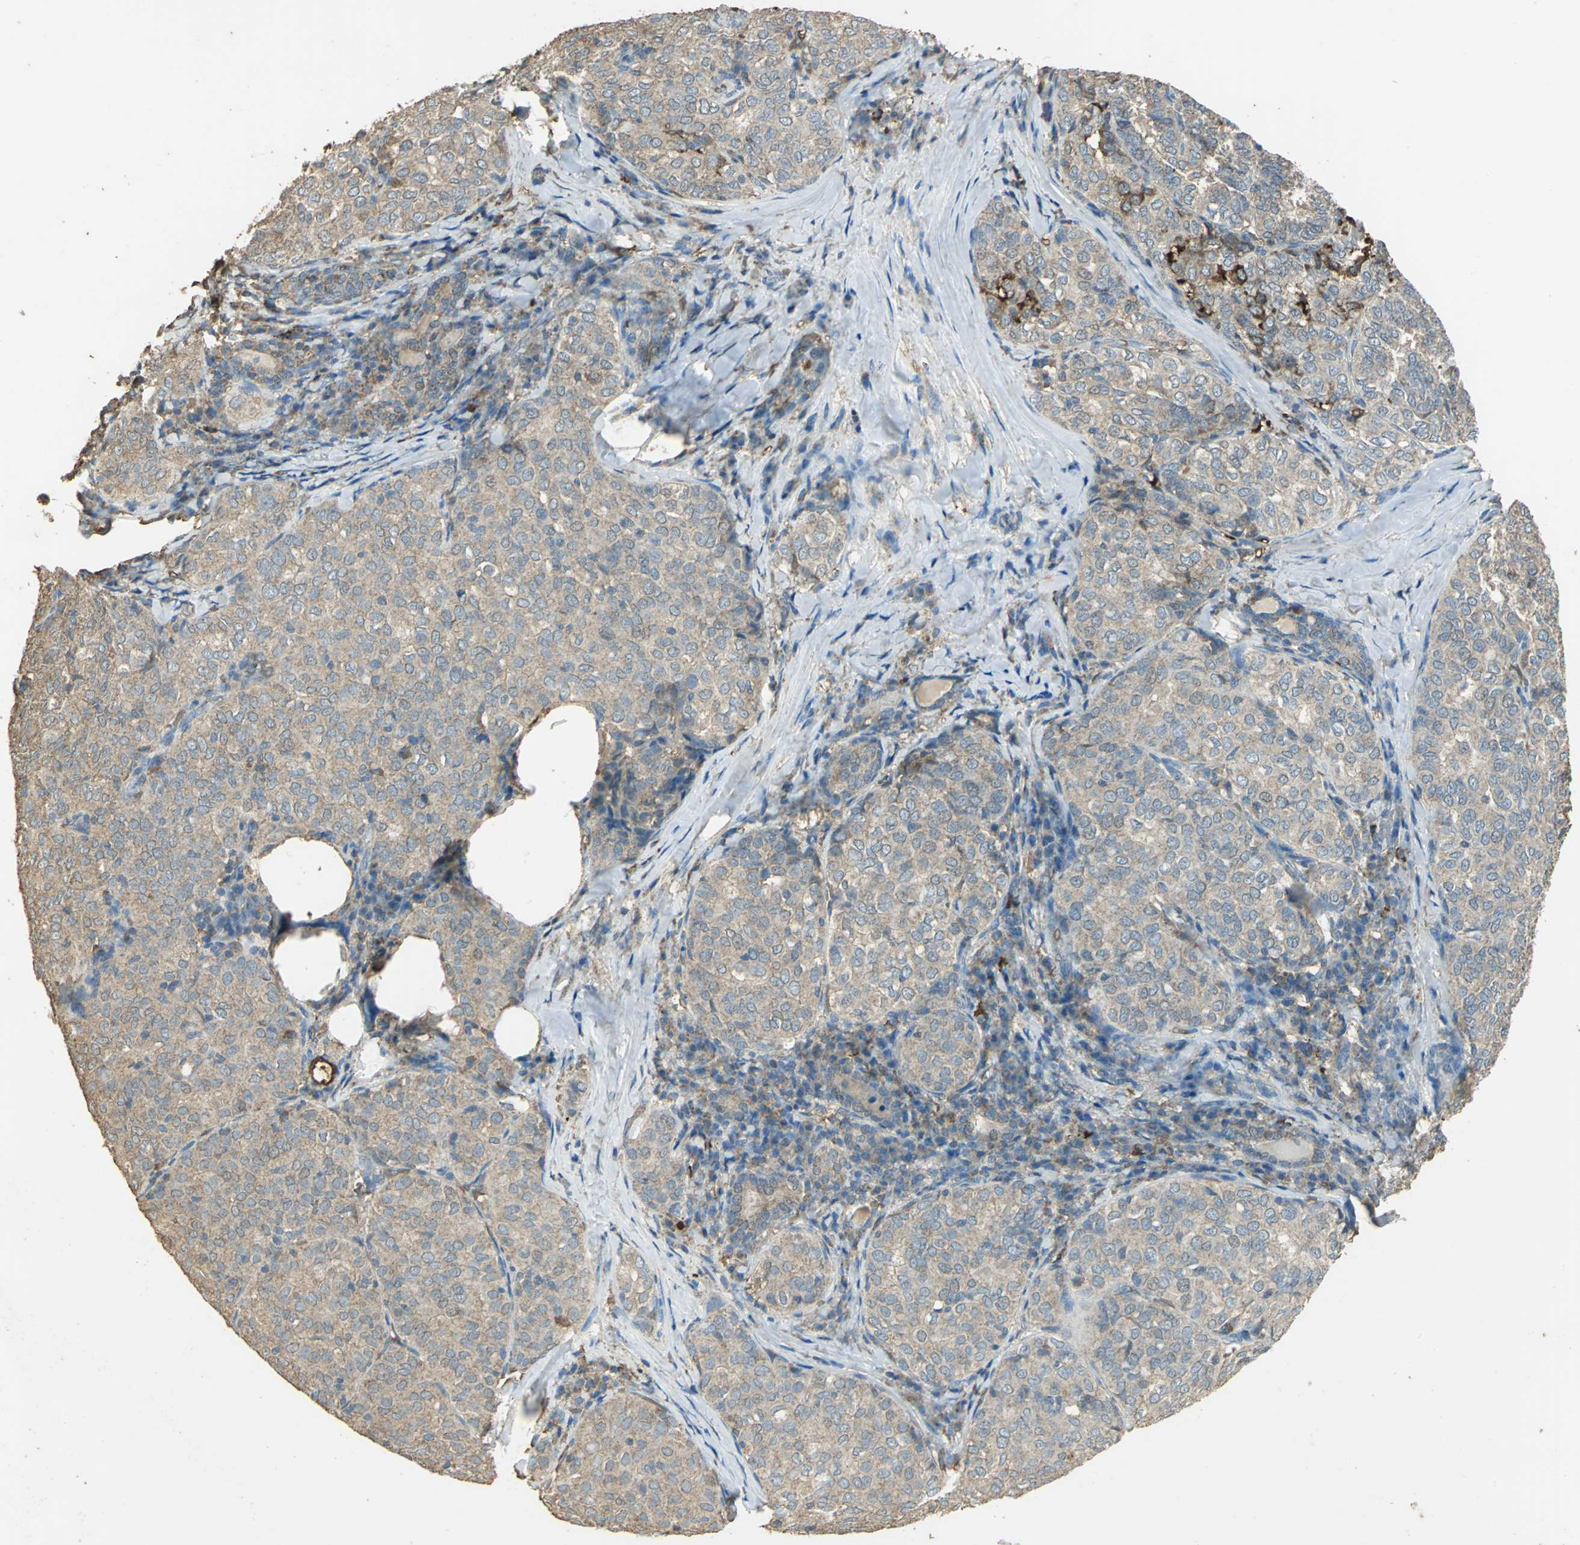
{"staining": {"intensity": "weak", "quantity": ">75%", "location": "cytoplasmic/membranous"}, "tissue": "thyroid cancer", "cell_type": "Tumor cells", "image_type": "cancer", "snomed": [{"axis": "morphology", "description": "Papillary adenocarcinoma, NOS"}, {"axis": "topography", "description": "Thyroid gland"}], "caption": "Immunohistochemical staining of papillary adenocarcinoma (thyroid) reveals low levels of weak cytoplasmic/membranous positivity in approximately >75% of tumor cells.", "gene": "TRAPPC2", "patient": {"sex": "female", "age": 30}}